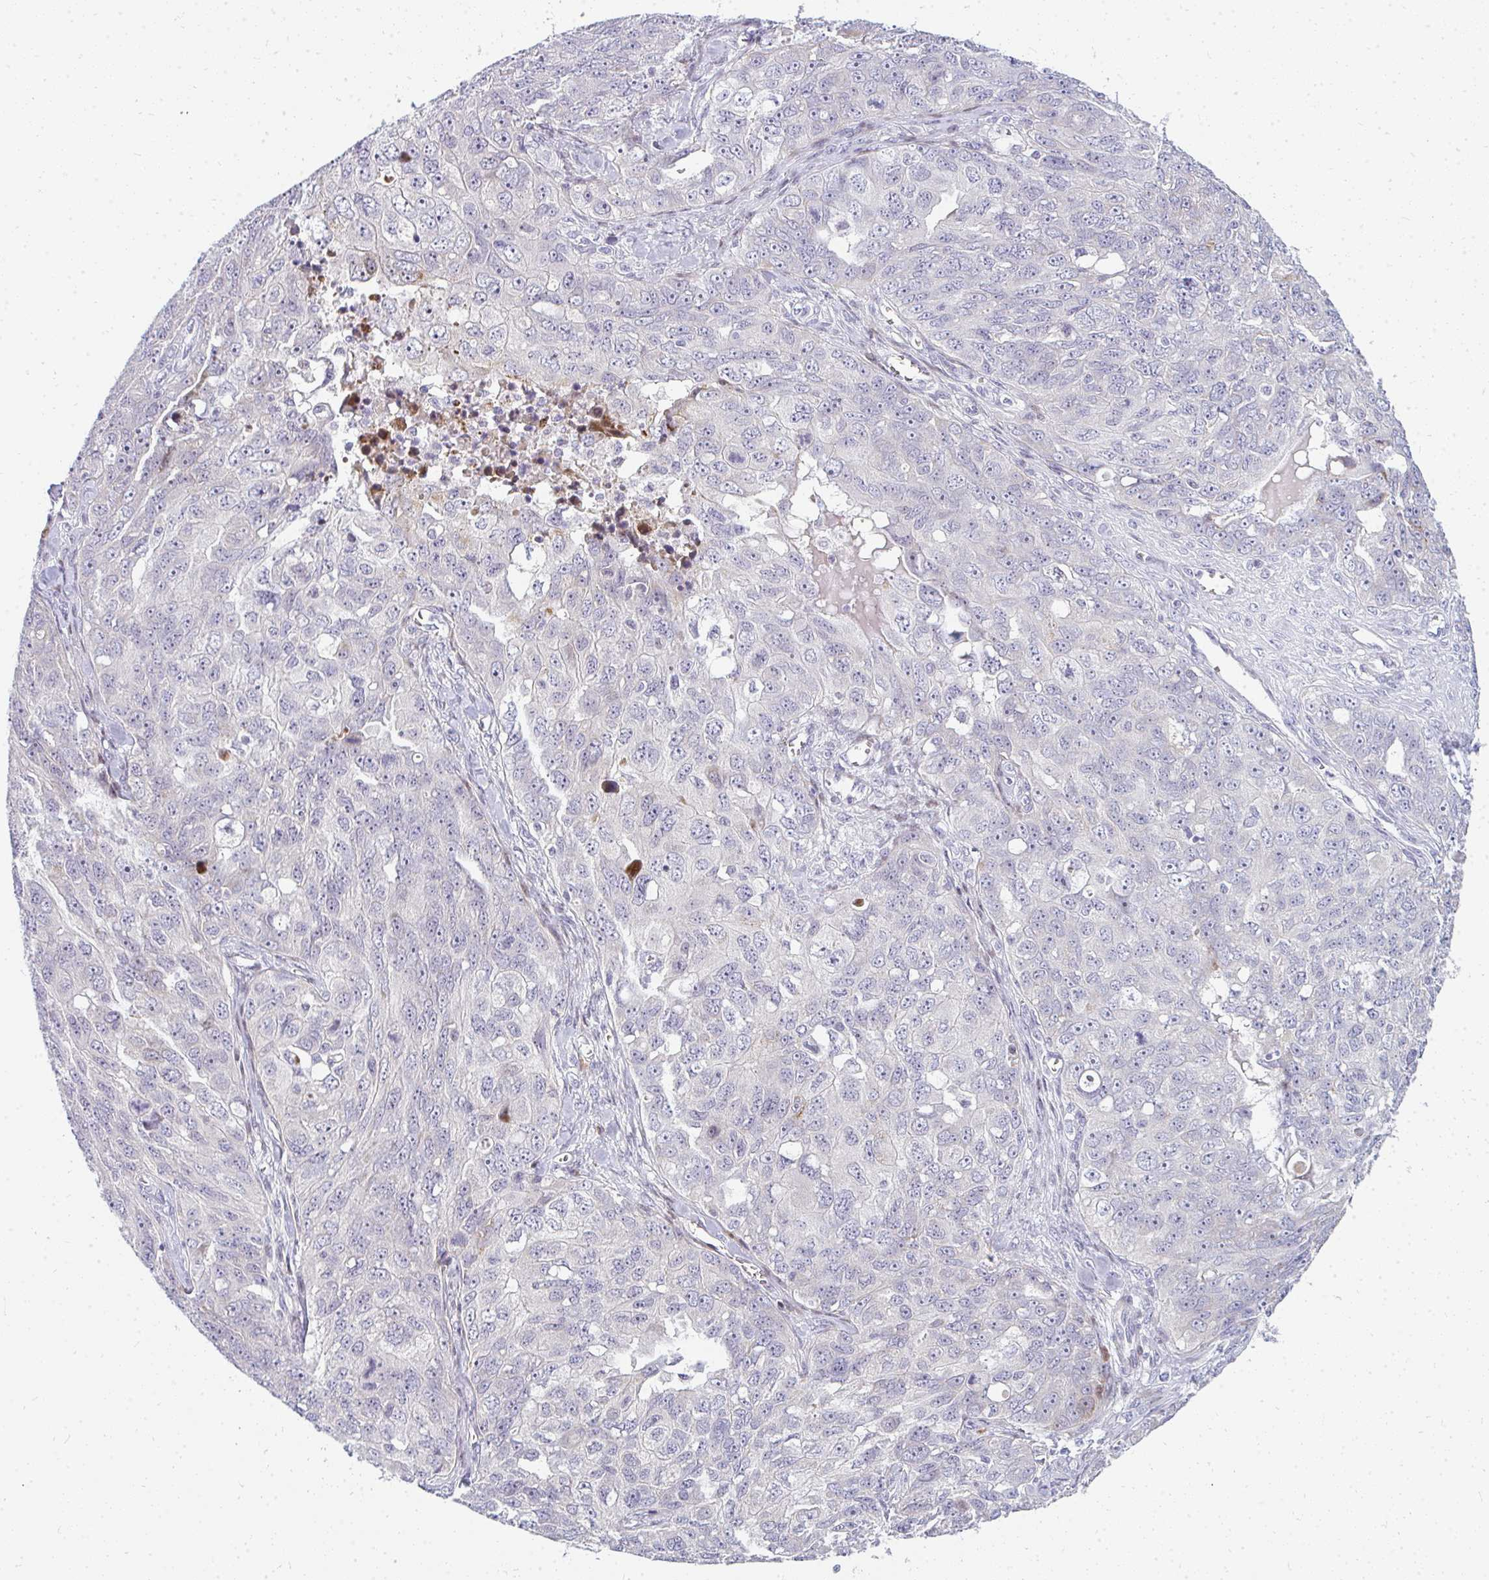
{"staining": {"intensity": "negative", "quantity": "none", "location": "none"}, "tissue": "ovarian cancer", "cell_type": "Tumor cells", "image_type": "cancer", "snomed": [{"axis": "morphology", "description": "Carcinoma, endometroid"}, {"axis": "topography", "description": "Ovary"}], "caption": "The immunohistochemistry (IHC) micrograph has no significant expression in tumor cells of ovarian cancer tissue.", "gene": "PLA2G5", "patient": {"sex": "female", "age": 70}}